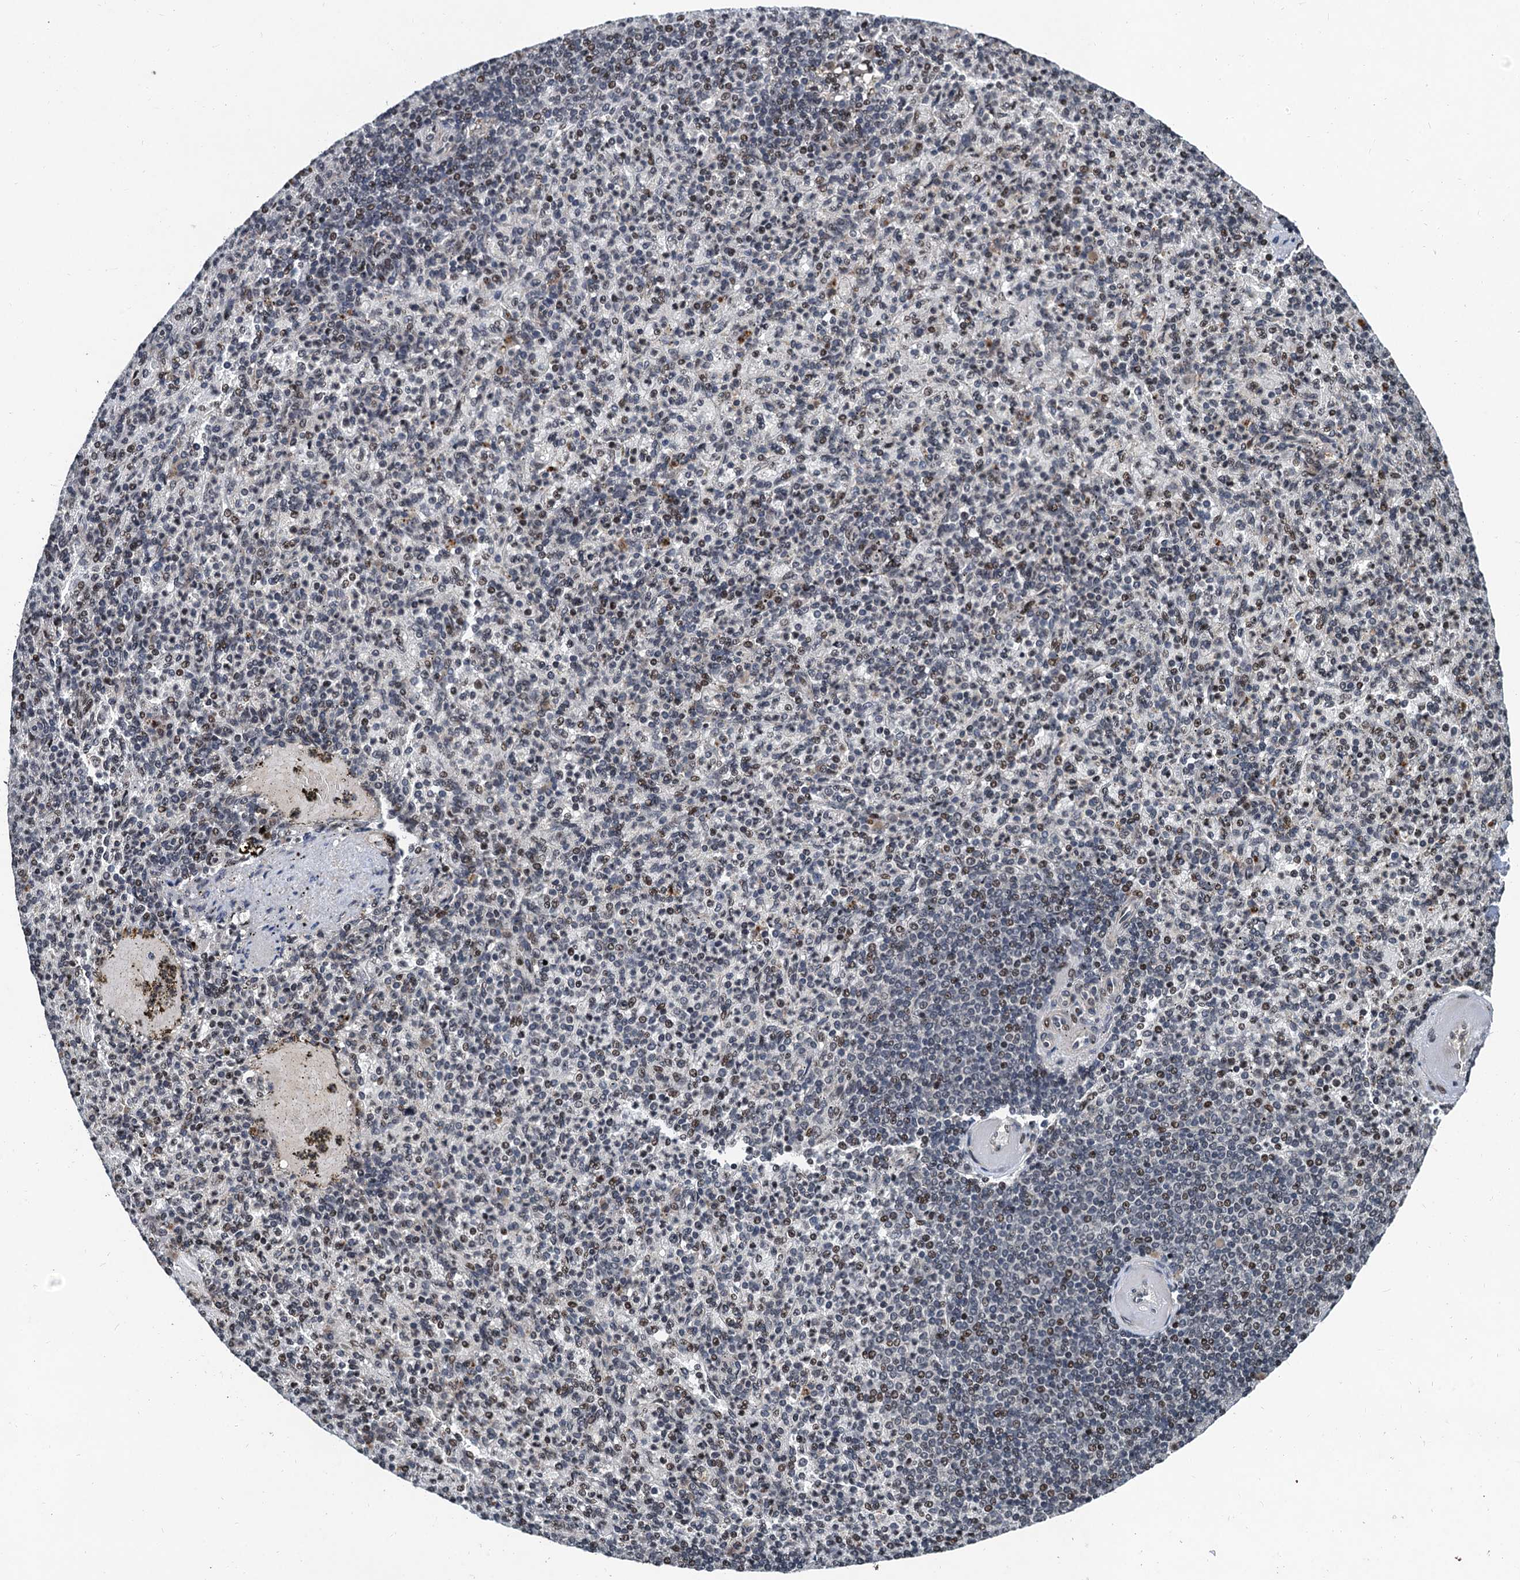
{"staining": {"intensity": "moderate", "quantity": "<25%", "location": "nuclear"}, "tissue": "spleen", "cell_type": "Cells in red pulp", "image_type": "normal", "snomed": [{"axis": "morphology", "description": "Normal tissue, NOS"}, {"axis": "topography", "description": "Spleen"}], "caption": "Immunohistochemical staining of benign human spleen demonstrates moderate nuclear protein expression in approximately <25% of cells in red pulp.", "gene": "FAM217B", "patient": {"sex": "female", "age": 74}}